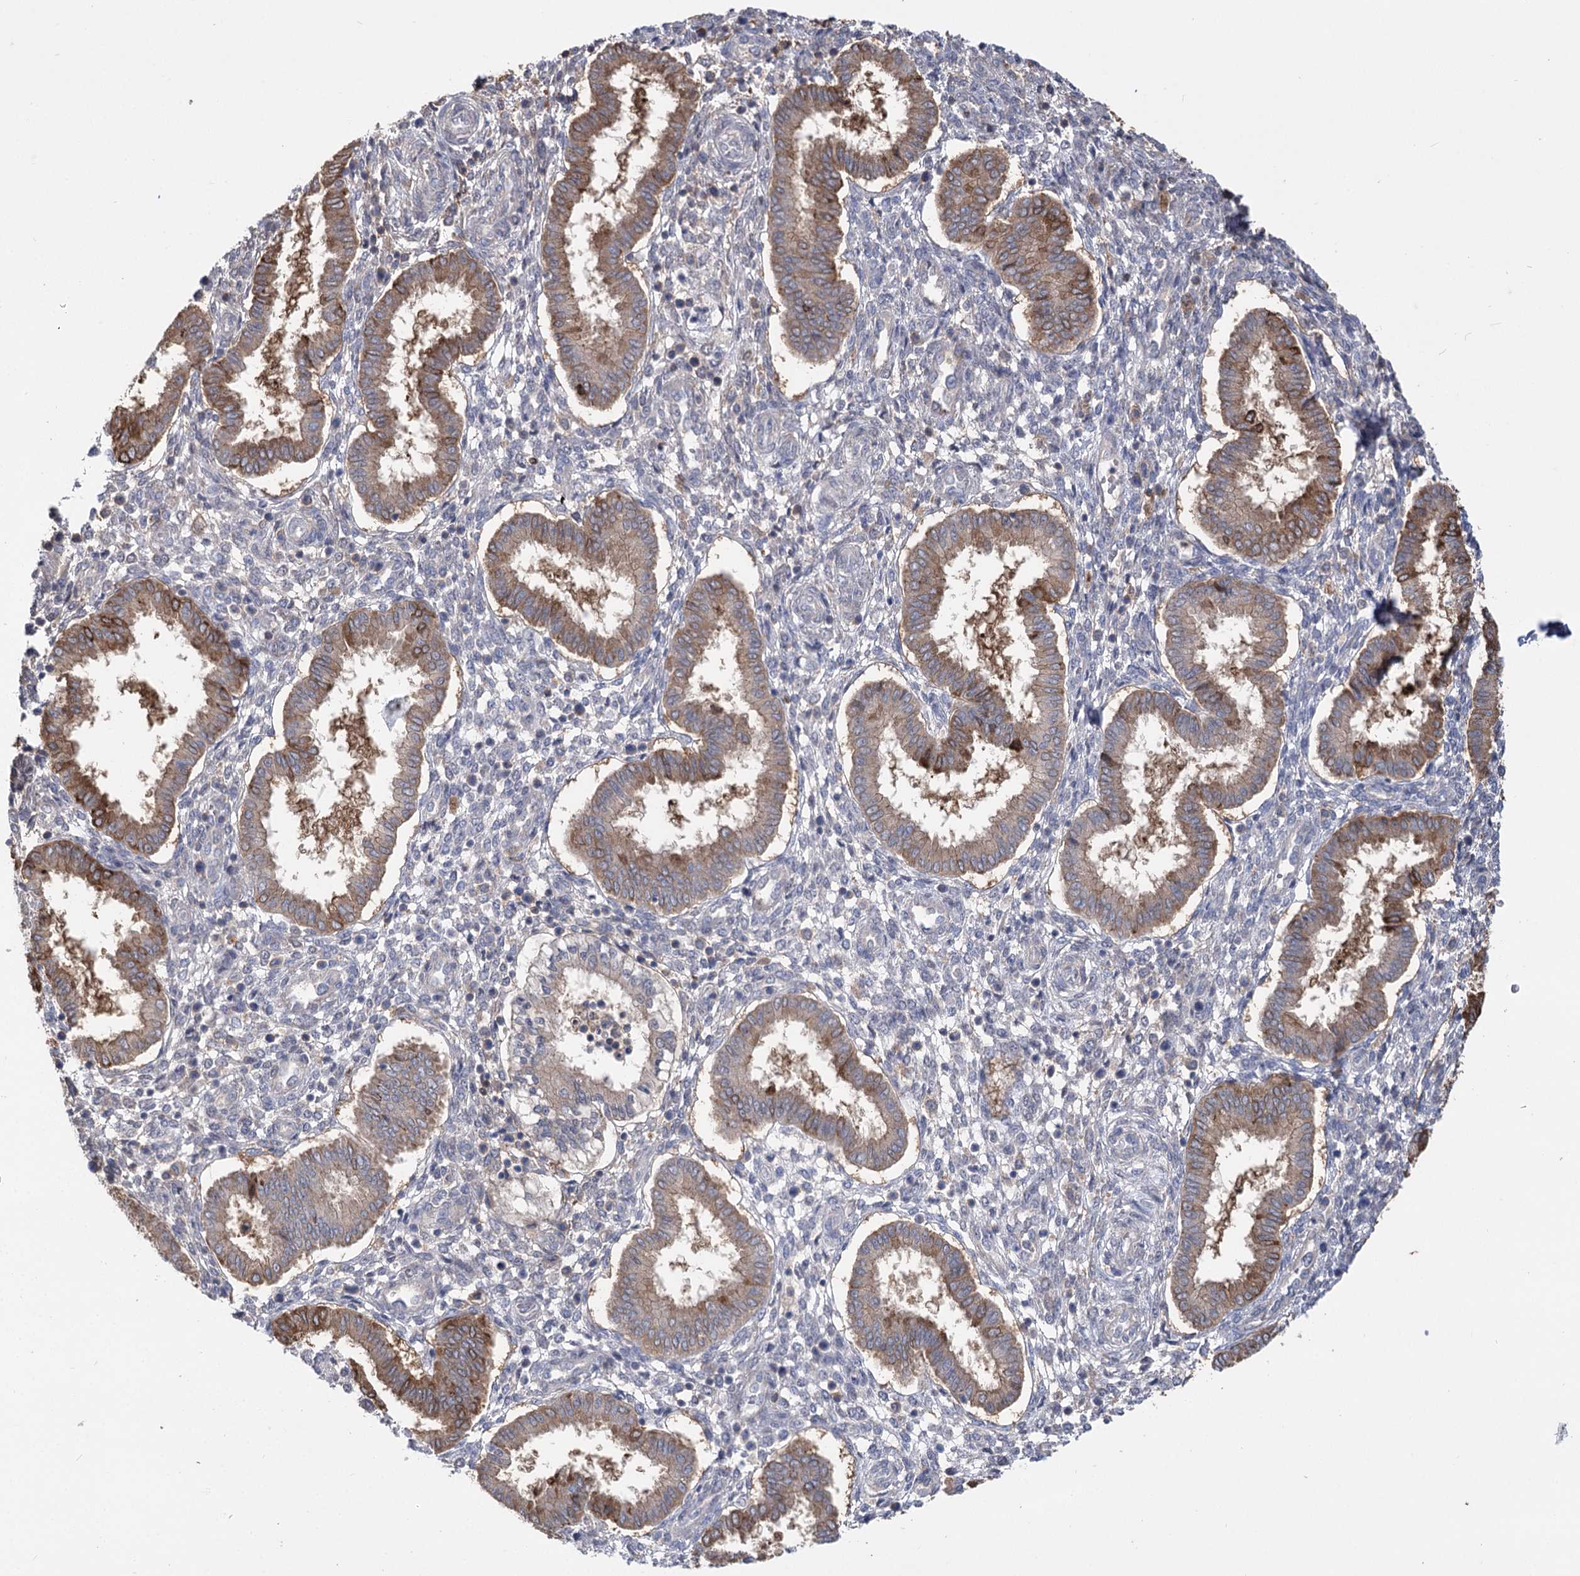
{"staining": {"intensity": "negative", "quantity": "none", "location": "none"}, "tissue": "endometrium", "cell_type": "Cells in endometrial stroma", "image_type": "normal", "snomed": [{"axis": "morphology", "description": "Normal tissue, NOS"}, {"axis": "topography", "description": "Endometrium"}], "caption": "The histopathology image demonstrates no significant positivity in cells in endometrial stroma of endometrium. (DAB immunohistochemistry with hematoxylin counter stain).", "gene": "UGP2", "patient": {"sex": "female", "age": 24}}